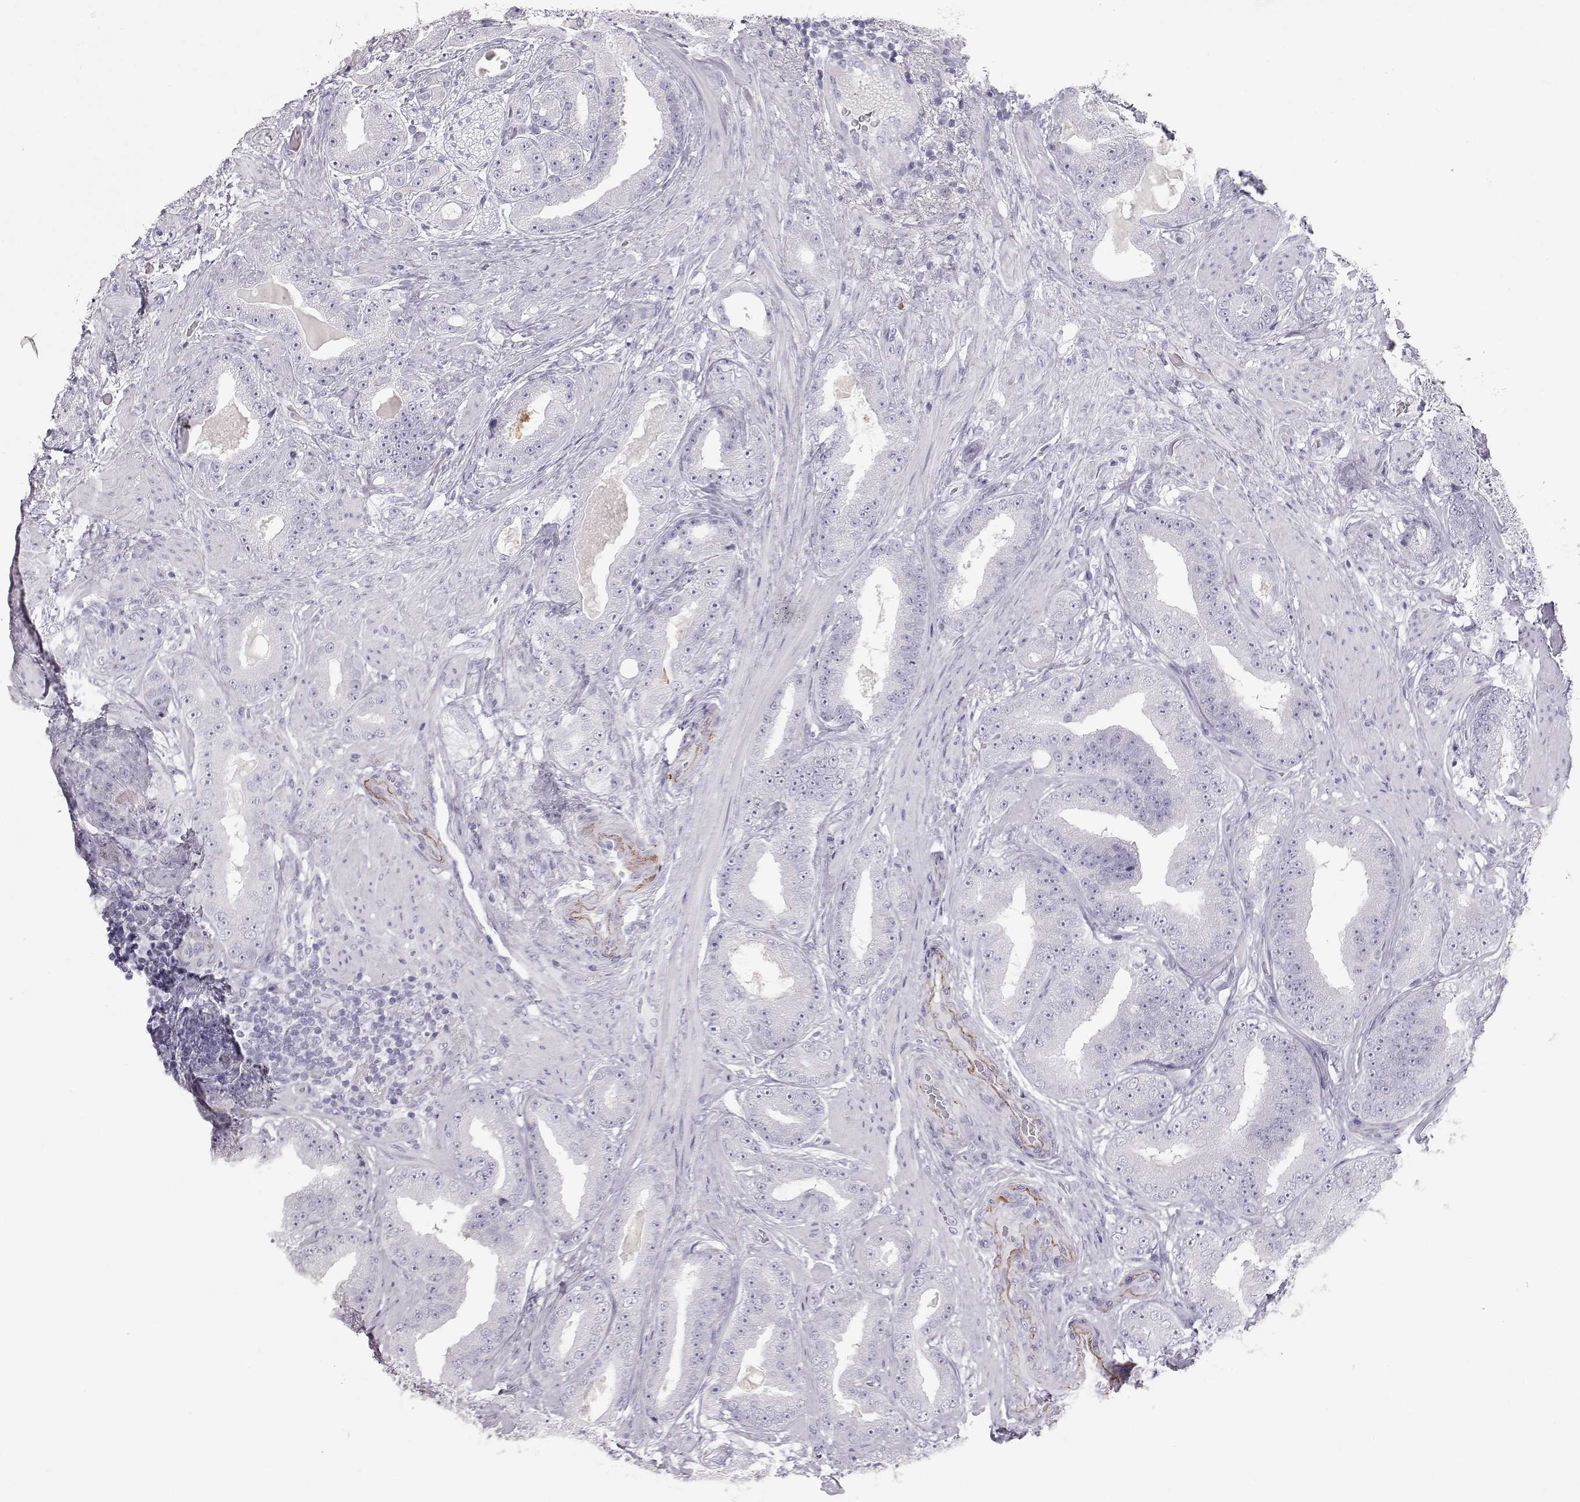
{"staining": {"intensity": "negative", "quantity": "none", "location": "none"}, "tissue": "prostate cancer", "cell_type": "Tumor cells", "image_type": "cancer", "snomed": [{"axis": "morphology", "description": "Adenocarcinoma, Low grade"}, {"axis": "topography", "description": "Prostate"}], "caption": "Protein analysis of prostate cancer (low-grade adenocarcinoma) exhibits no significant expression in tumor cells.", "gene": "KRTAP16-1", "patient": {"sex": "male", "age": 60}}